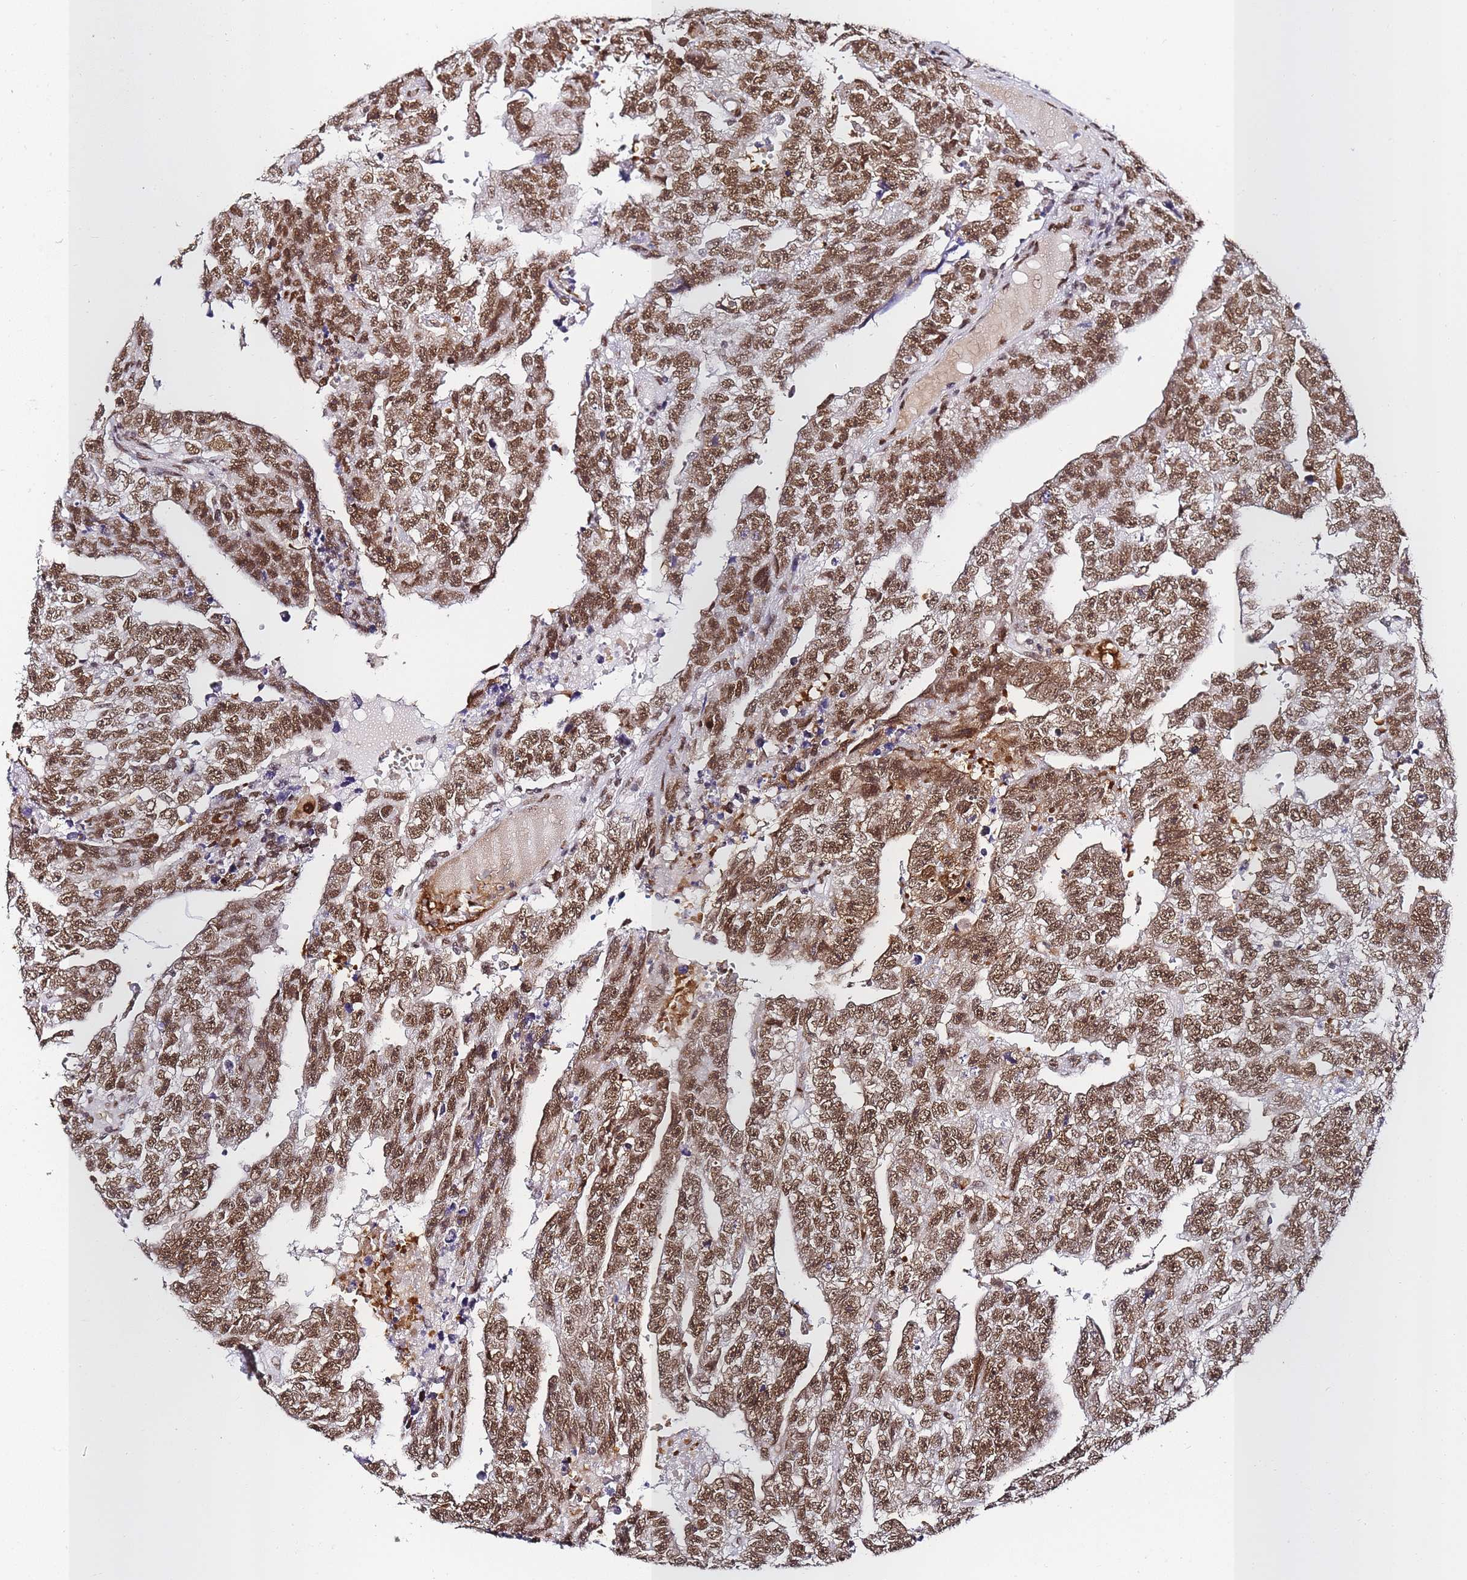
{"staining": {"intensity": "moderate", "quantity": ">75%", "location": "cytoplasmic/membranous,nuclear"}, "tissue": "testis cancer", "cell_type": "Tumor cells", "image_type": "cancer", "snomed": [{"axis": "morphology", "description": "Carcinoma, Embryonal, NOS"}, {"axis": "topography", "description": "Testis"}], "caption": "IHC (DAB (3,3'-diaminobenzidine)) staining of human embryonal carcinoma (testis) reveals moderate cytoplasmic/membranous and nuclear protein staining in approximately >75% of tumor cells.", "gene": "POLR1A", "patient": {"sex": "male", "age": 25}}